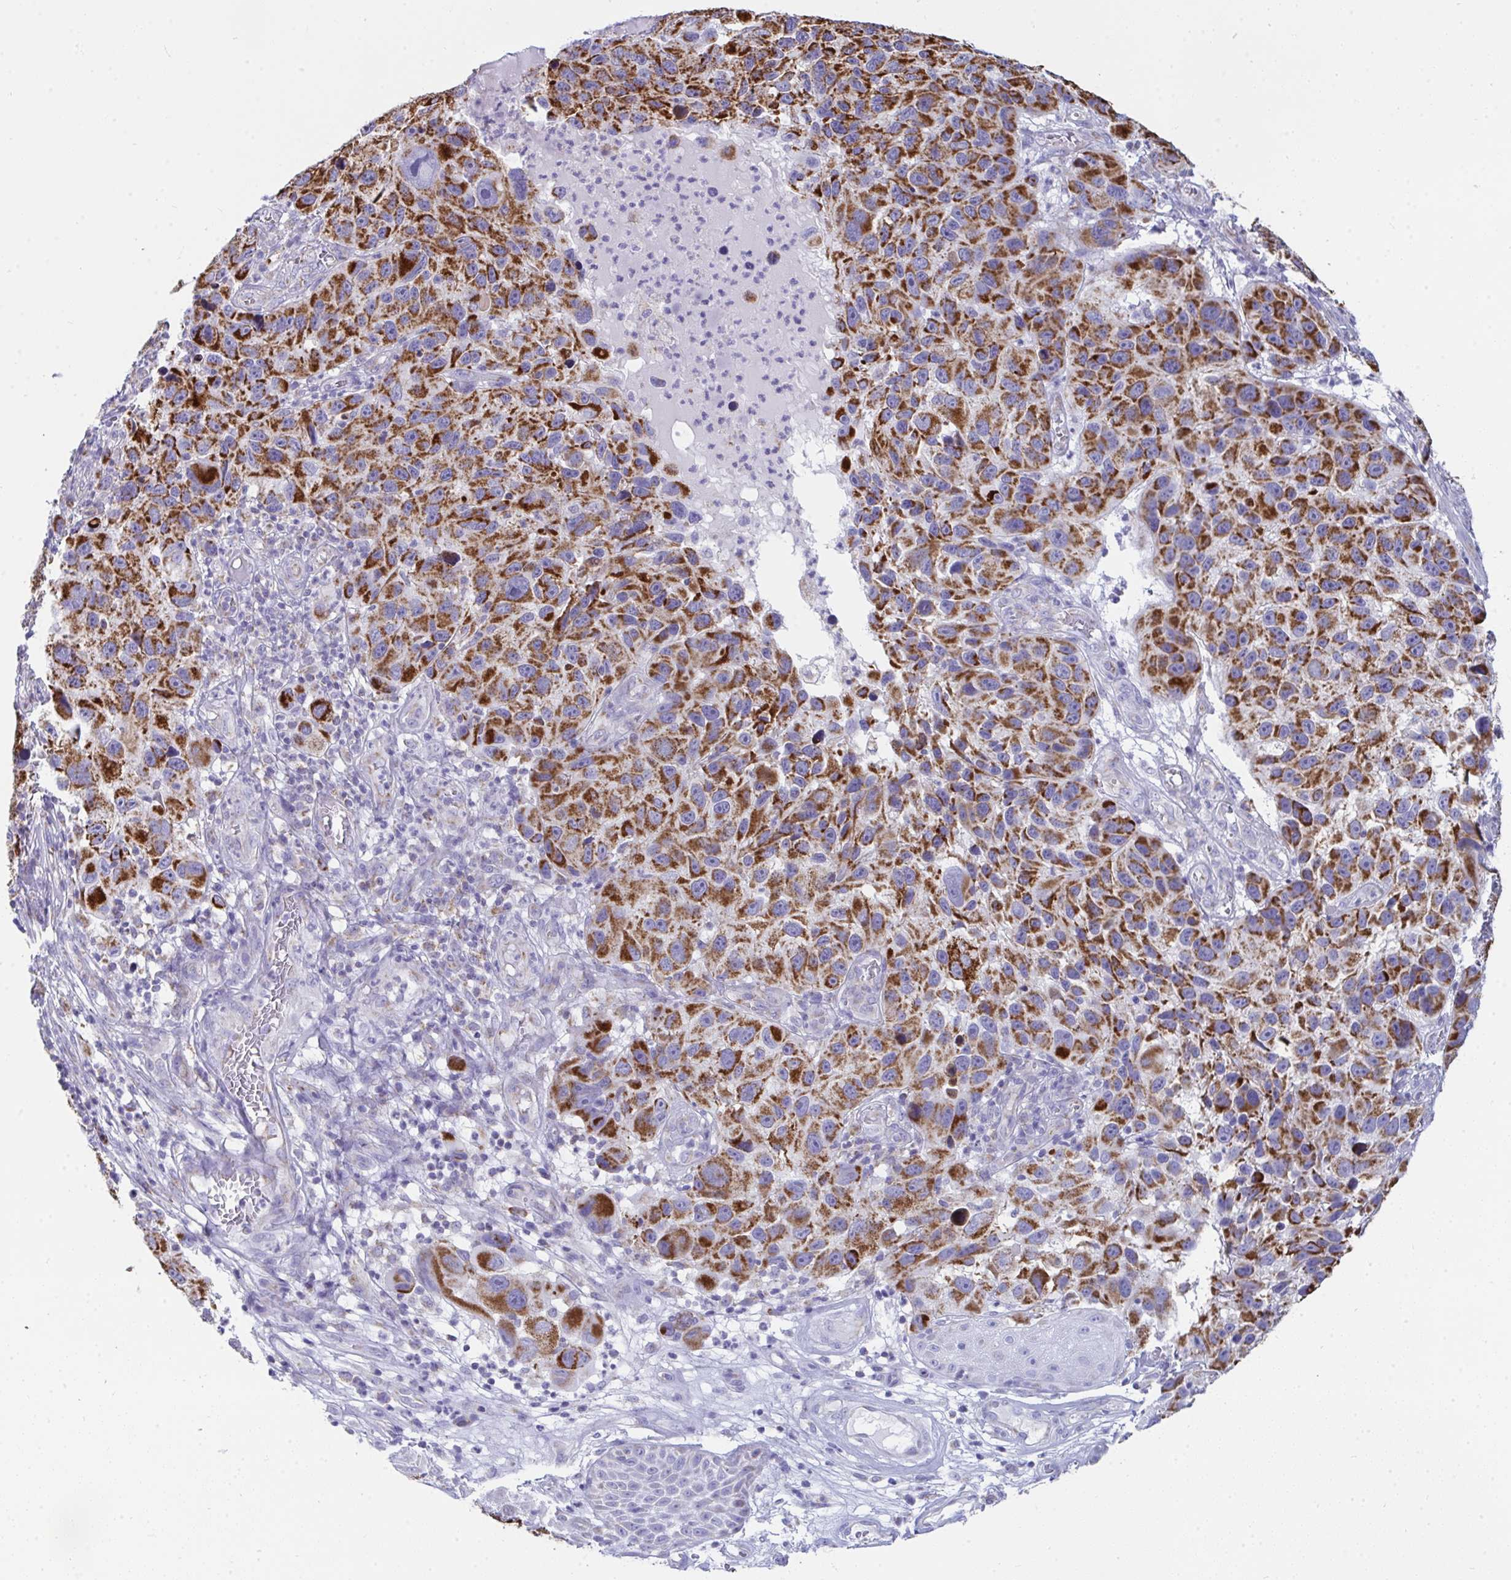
{"staining": {"intensity": "strong", "quantity": ">75%", "location": "cytoplasmic/membranous"}, "tissue": "melanoma", "cell_type": "Tumor cells", "image_type": "cancer", "snomed": [{"axis": "morphology", "description": "Malignant melanoma, NOS"}, {"axis": "topography", "description": "Skin"}], "caption": "Immunohistochemistry (IHC) histopathology image of malignant melanoma stained for a protein (brown), which exhibits high levels of strong cytoplasmic/membranous expression in approximately >75% of tumor cells.", "gene": "AIFM1", "patient": {"sex": "male", "age": 53}}